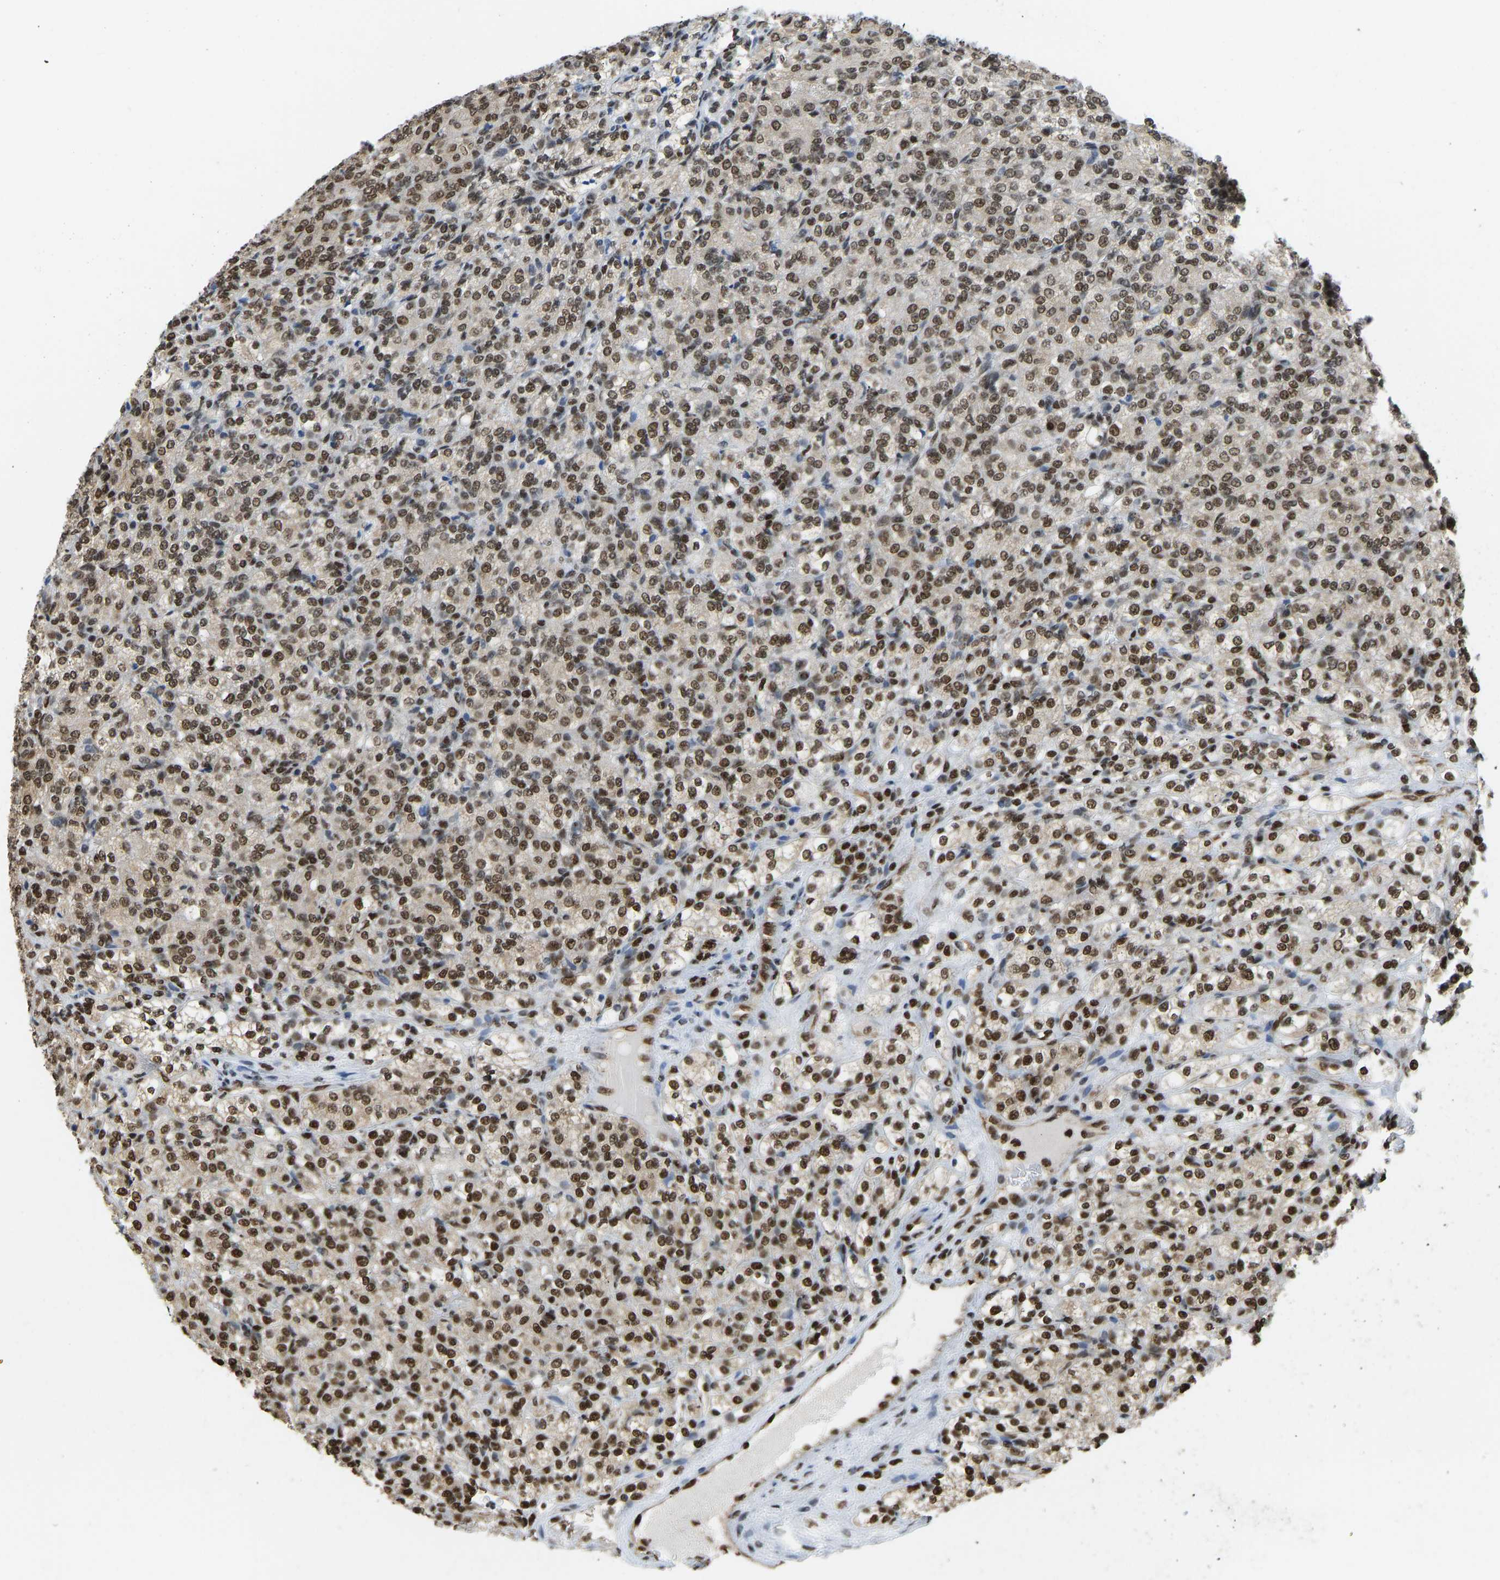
{"staining": {"intensity": "moderate", "quantity": ">75%", "location": "nuclear"}, "tissue": "renal cancer", "cell_type": "Tumor cells", "image_type": "cancer", "snomed": [{"axis": "morphology", "description": "Adenocarcinoma, NOS"}, {"axis": "topography", "description": "Kidney"}], "caption": "Adenocarcinoma (renal) tissue reveals moderate nuclear expression in approximately >75% of tumor cells", "gene": "ZSCAN20", "patient": {"sex": "male", "age": 77}}